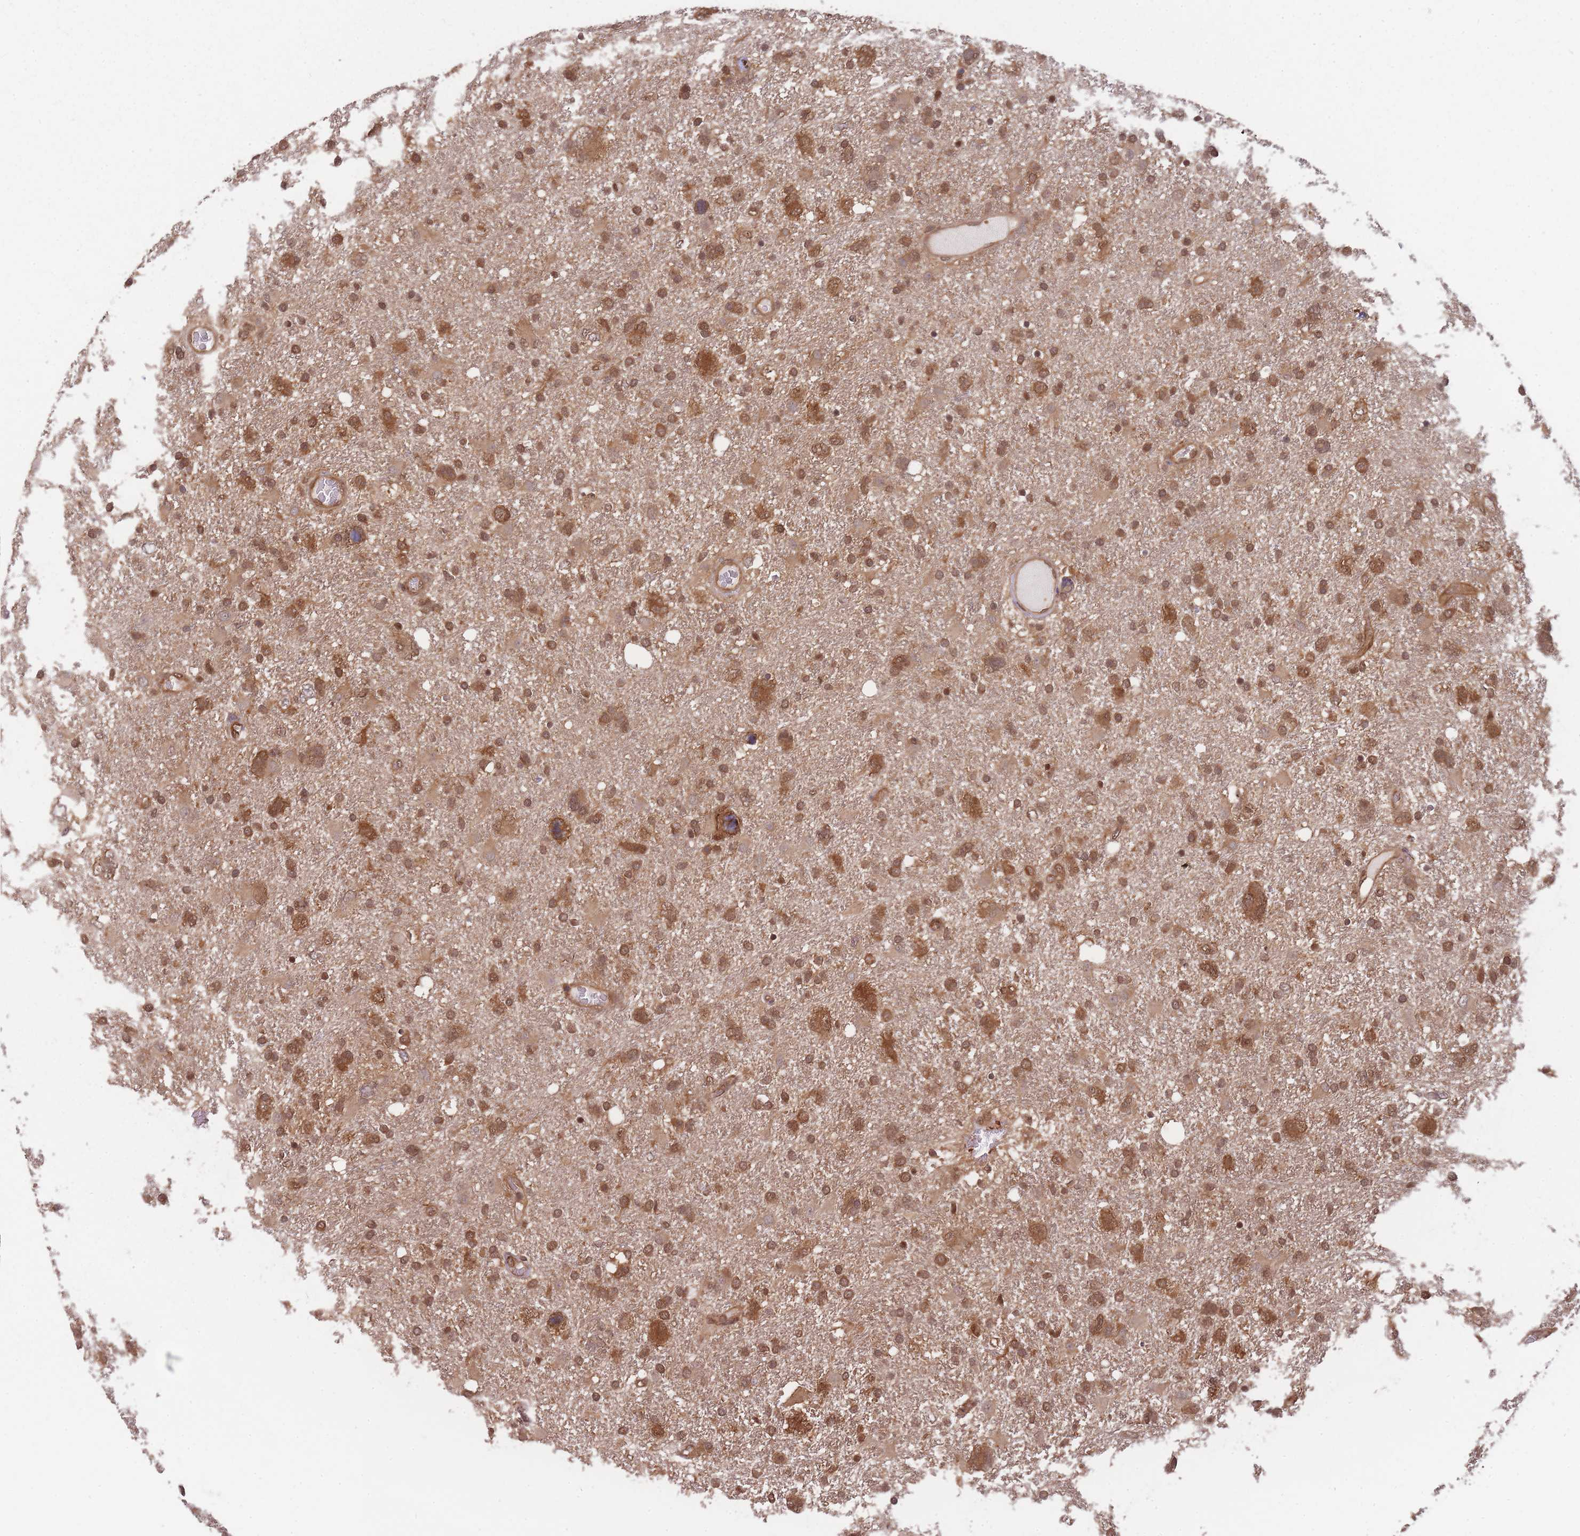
{"staining": {"intensity": "moderate", "quantity": ">75%", "location": "cytoplasmic/membranous,nuclear"}, "tissue": "glioma", "cell_type": "Tumor cells", "image_type": "cancer", "snomed": [{"axis": "morphology", "description": "Glioma, malignant, High grade"}, {"axis": "topography", "description": "Brain"}], "caption": "A high-resolution image shows immunohistochemistry staining of malignant glioma (high-grade), which exhibits moderate cytoplasmic/membranous and nuclear positivity in about >75% of tumor cells.", "gene": "PPP6R3", "patient": {"sex": "male", "age": 61}}